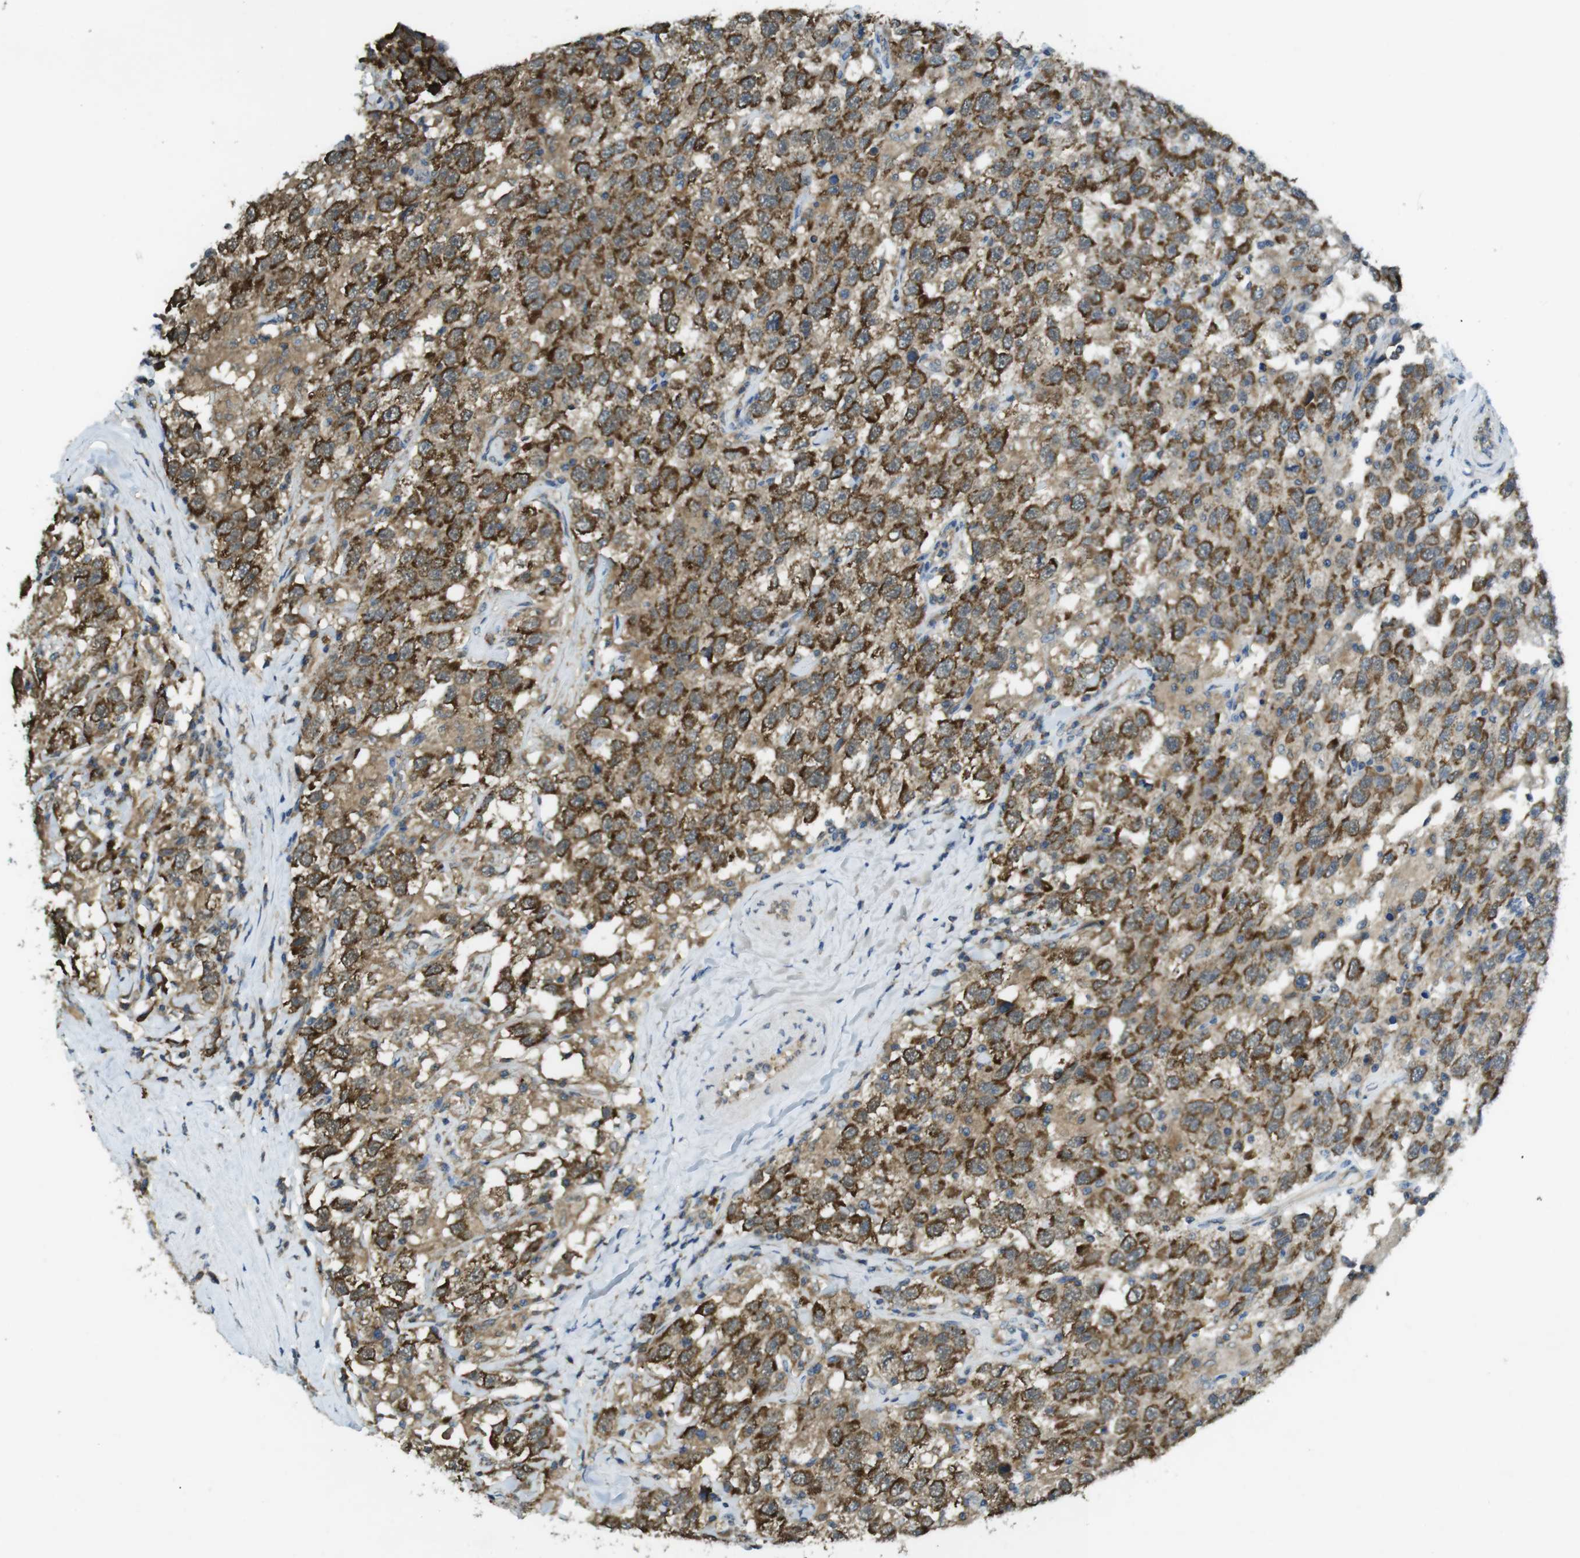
{"staining": {"intensity": "moderate", "quantity": ">75%", "location": "cytoplasmic/membranous"}, "tissue": "testis cancer", "cell_type": "Tumor cells", "image_type": "cancer", "snomed": [{"axis": "morphology", "description": "Seminoma, NOS"}, {"axis": "topography", "description": "Testis"}], "caption": "Testis cancer stained with a protein marker demonstrates moderate staining in tumor cells.", "gene": "BRI3BP", "patient": {"sex": "male", "age": 41}}